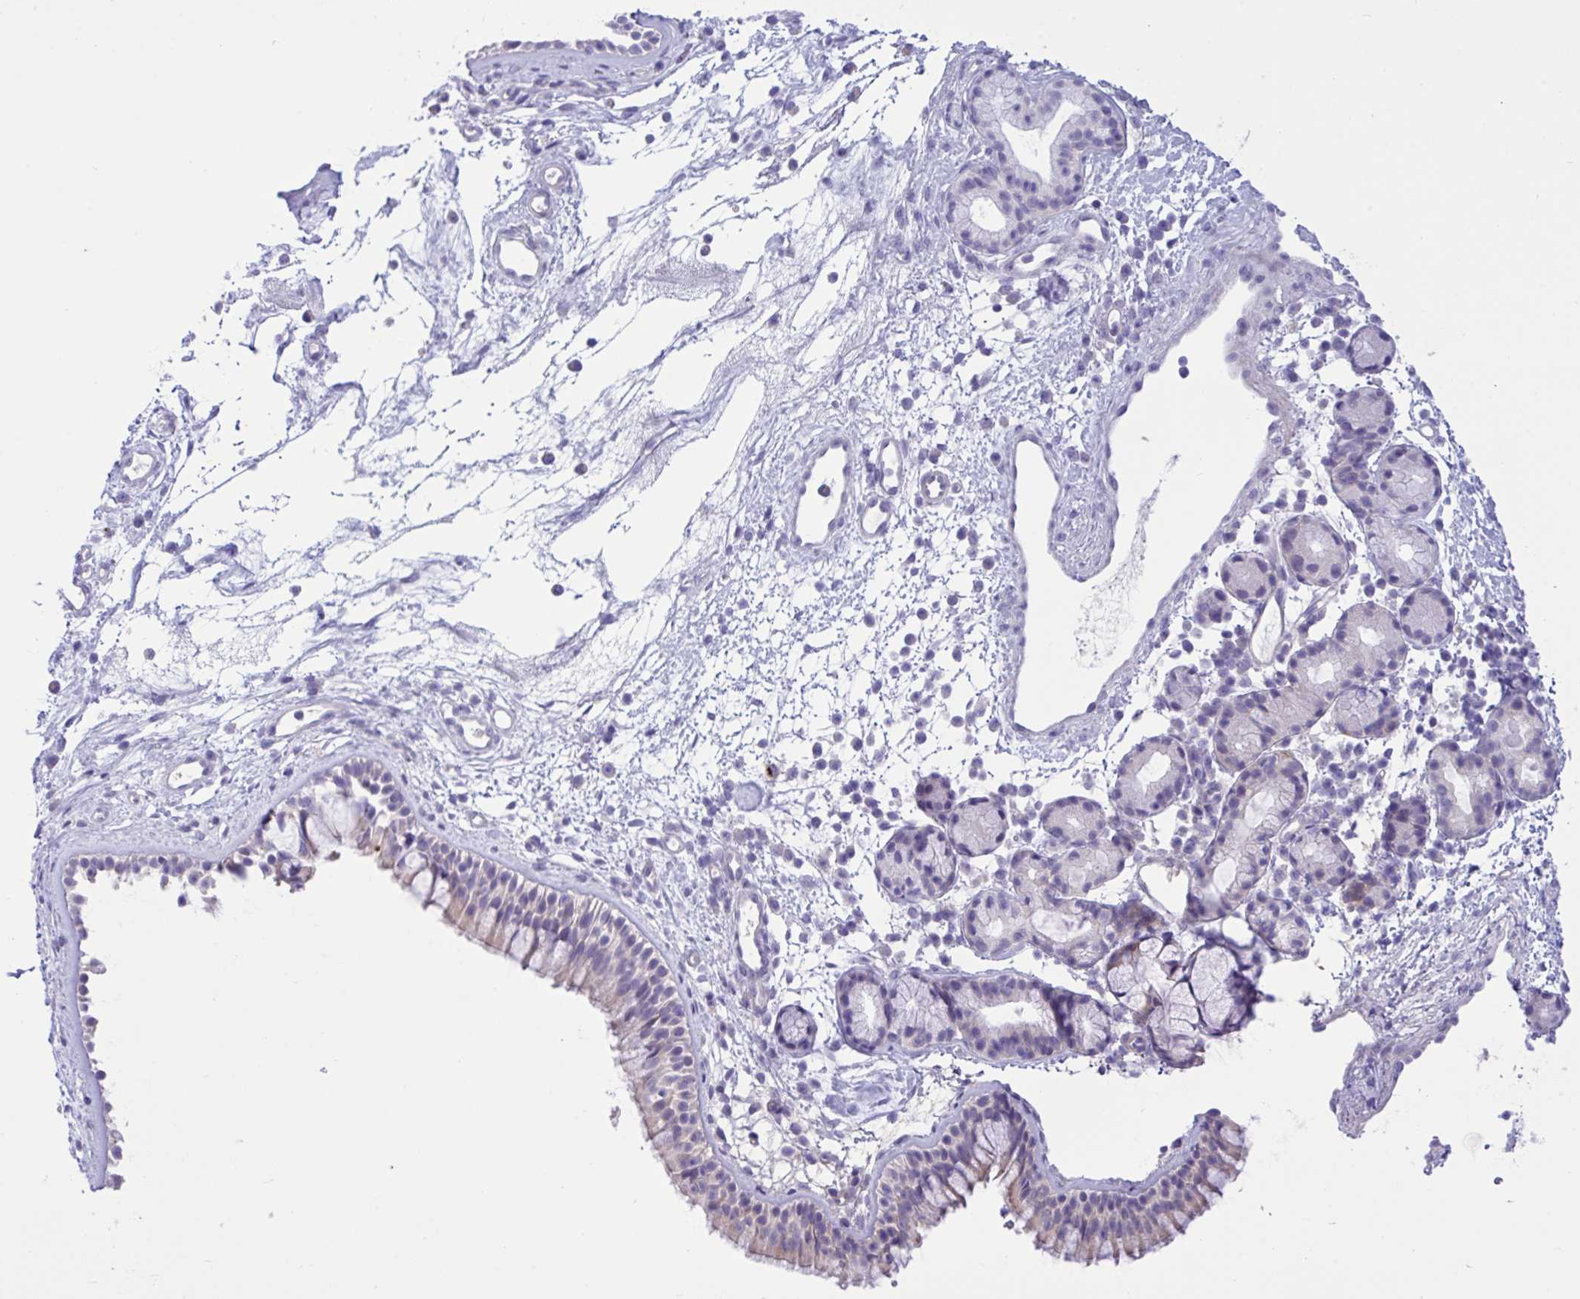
{"staining": {"intensity": "weak", "quantity": "<25%", "location": "cytoplasmic/membranous"}, "tissue": "nasopharynx", "cell_type": "Respiratory epithelial cells", "image_type": "normal", "snomed": [{"axis": "morphology", "description": "Normal tissue, NOS"}, {"axis": "topography", "description": "Nasopharynx"}], "caption": "This is a photomicrograph of immunohistochemistry staining of normal nasopharynx, which shows no expression in respiratory epithelial cells.", "gene": "WDR97", "patient": {"sex": "female", "age": 70}}